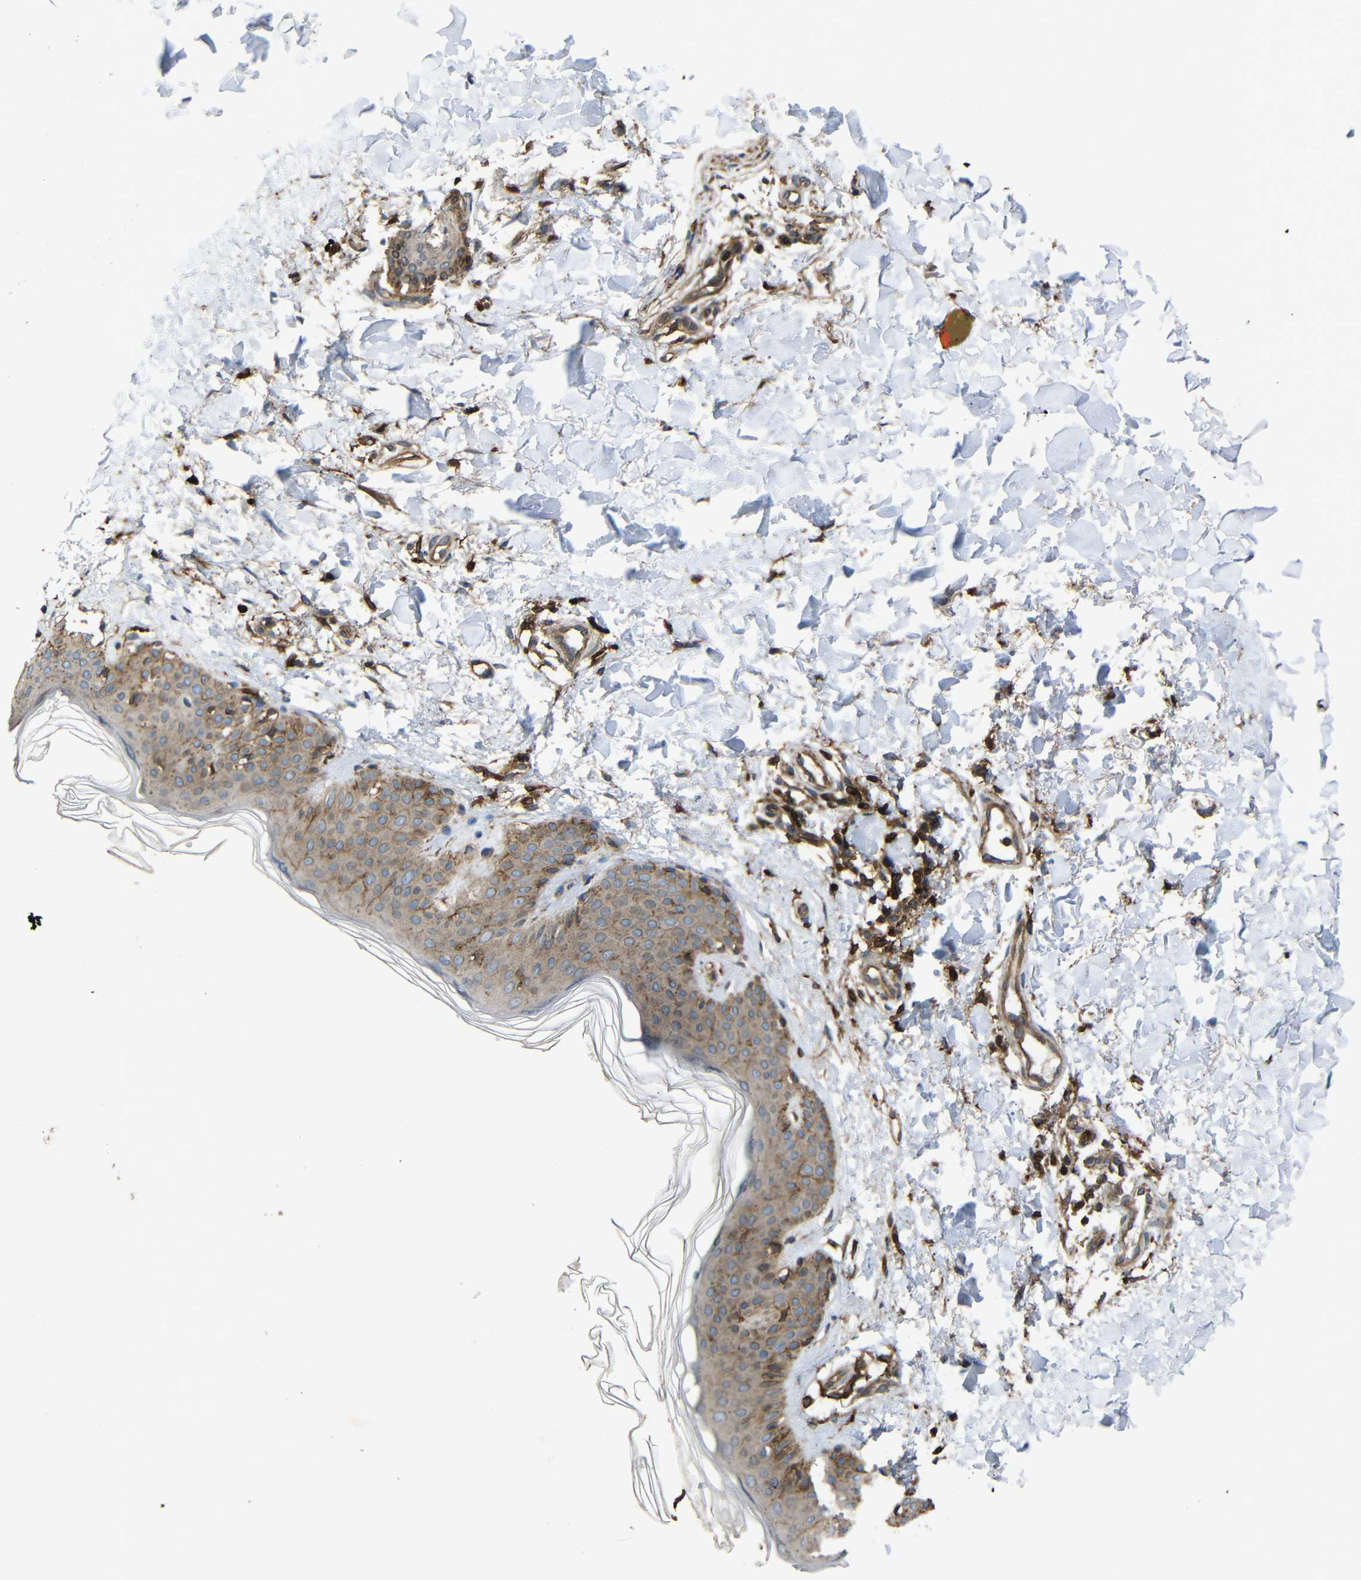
{"staining": {"intensity": "moderate", "quantity": ">75%", "location": "cytoplasmic/membranous"}, "tissue": "skin", "cell_type": "Fibroblasts", "image_type": "normal", "snomed": [{"axis": "morphology", "description": "Normal tissue, NOS"}, {"axis": "topography", "description": "Skin"}], "caption": "A brown stain labels moderate cytoplasmic/membranous expression of a protein in fibroblasts of normal skin. (brown staining indicates protein expression, while blue staining denotes nuclei).", "gene": "TREM2", "patient": {"sex": "male", "age": 67}}